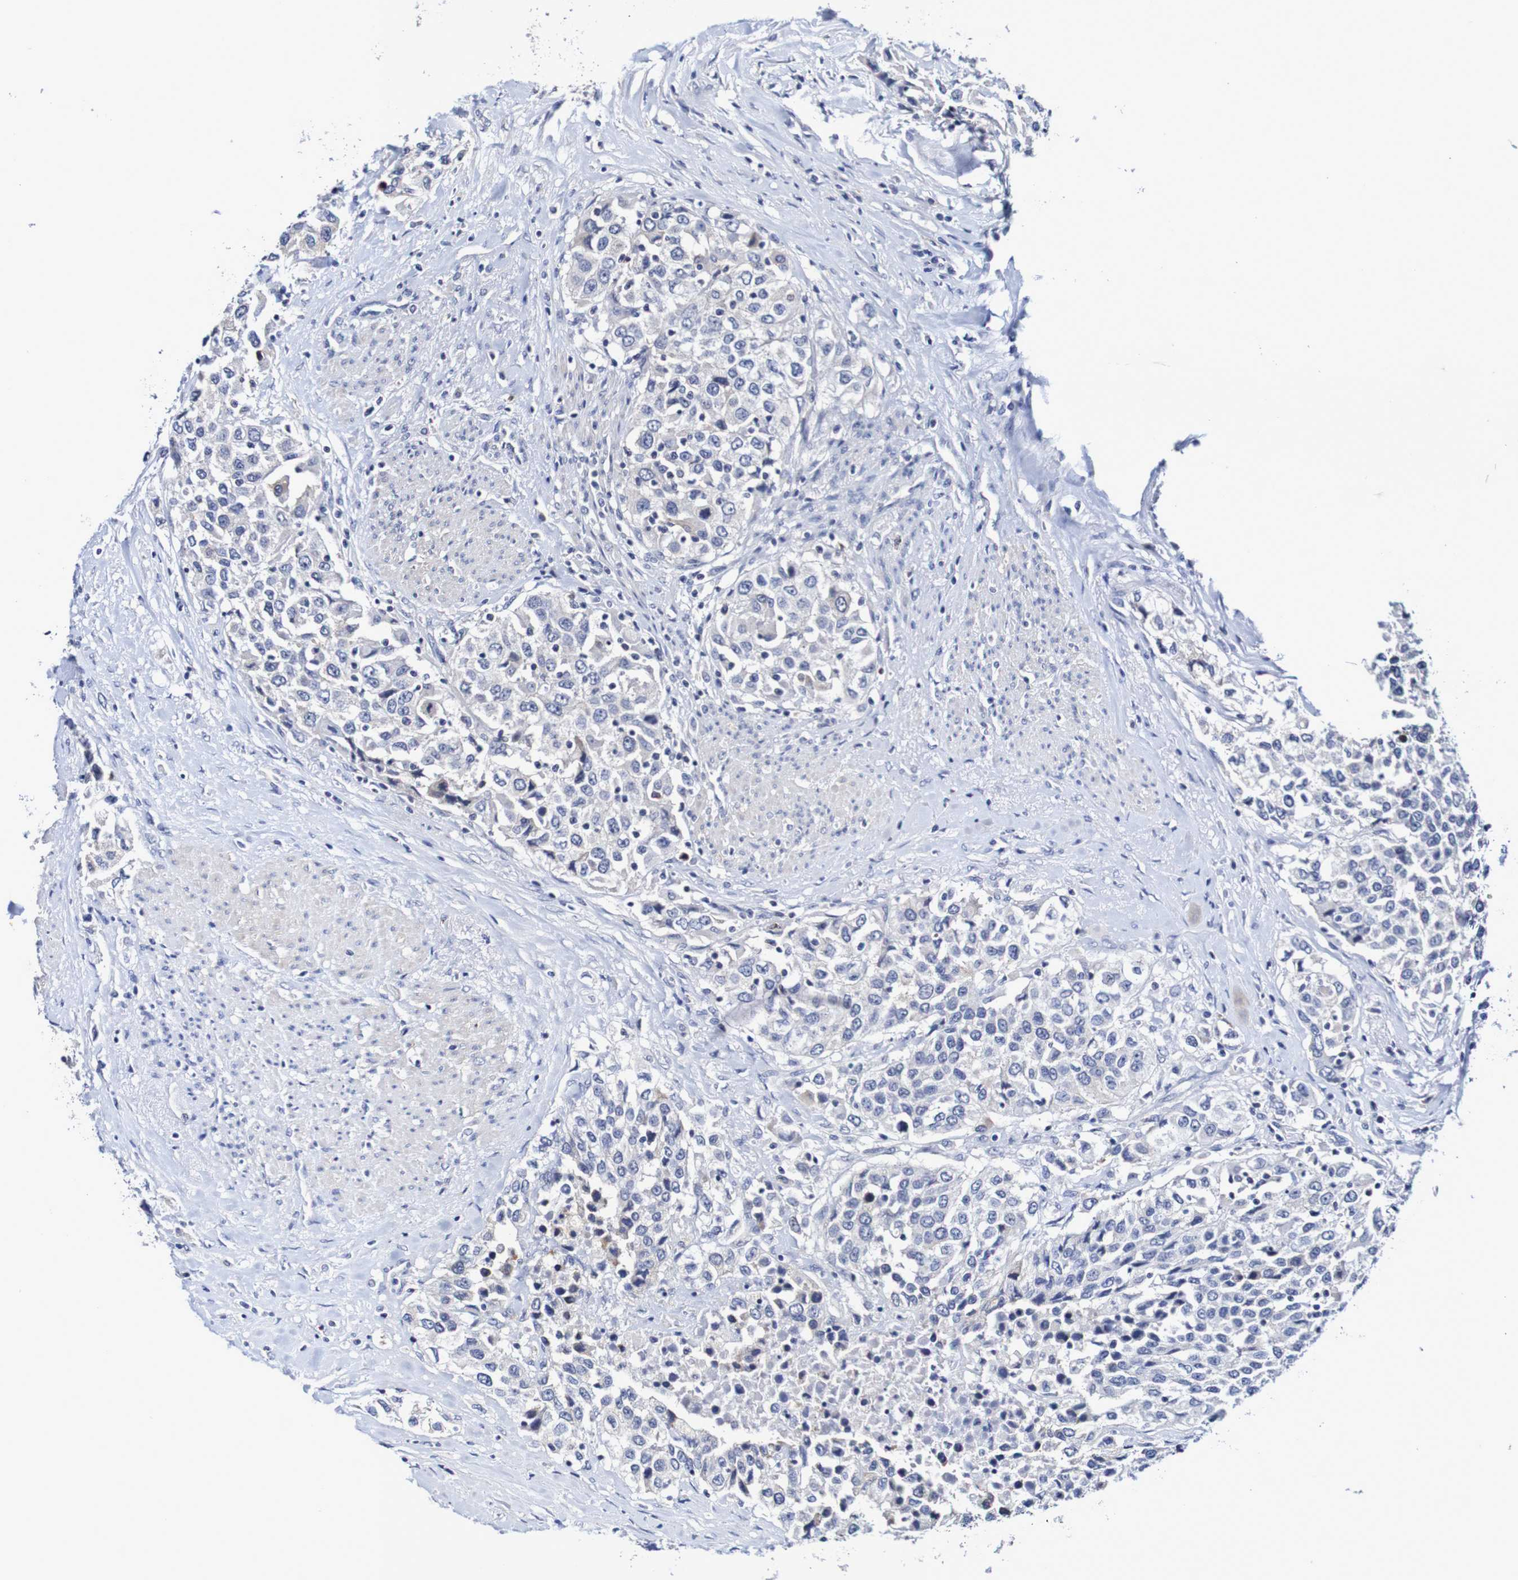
{"staining": {"intensity": "negative", "quantity": "none", "location": "none"}, "tissue": "urothelial cancer", "cell_type": "Tumor cells", "image_type": "cancer", "snomed": [{"axis": "morphology", "description": "Urothelial carcinoma, High grade"}, {"axis": "topography", "description": "Urinary bladder"}], "caption": "Immunohistochemical staining of urothelial cancer reveals no significant positivity in tumor cells. Brightfield microscopy of IHC stained with DAB (3,3'-diaminobenzidine) (brown) and hematoxylin (blue), captured at high magnification.", "gene": "ACVR1C", "patient": {"sex": "female", "age": 80}}